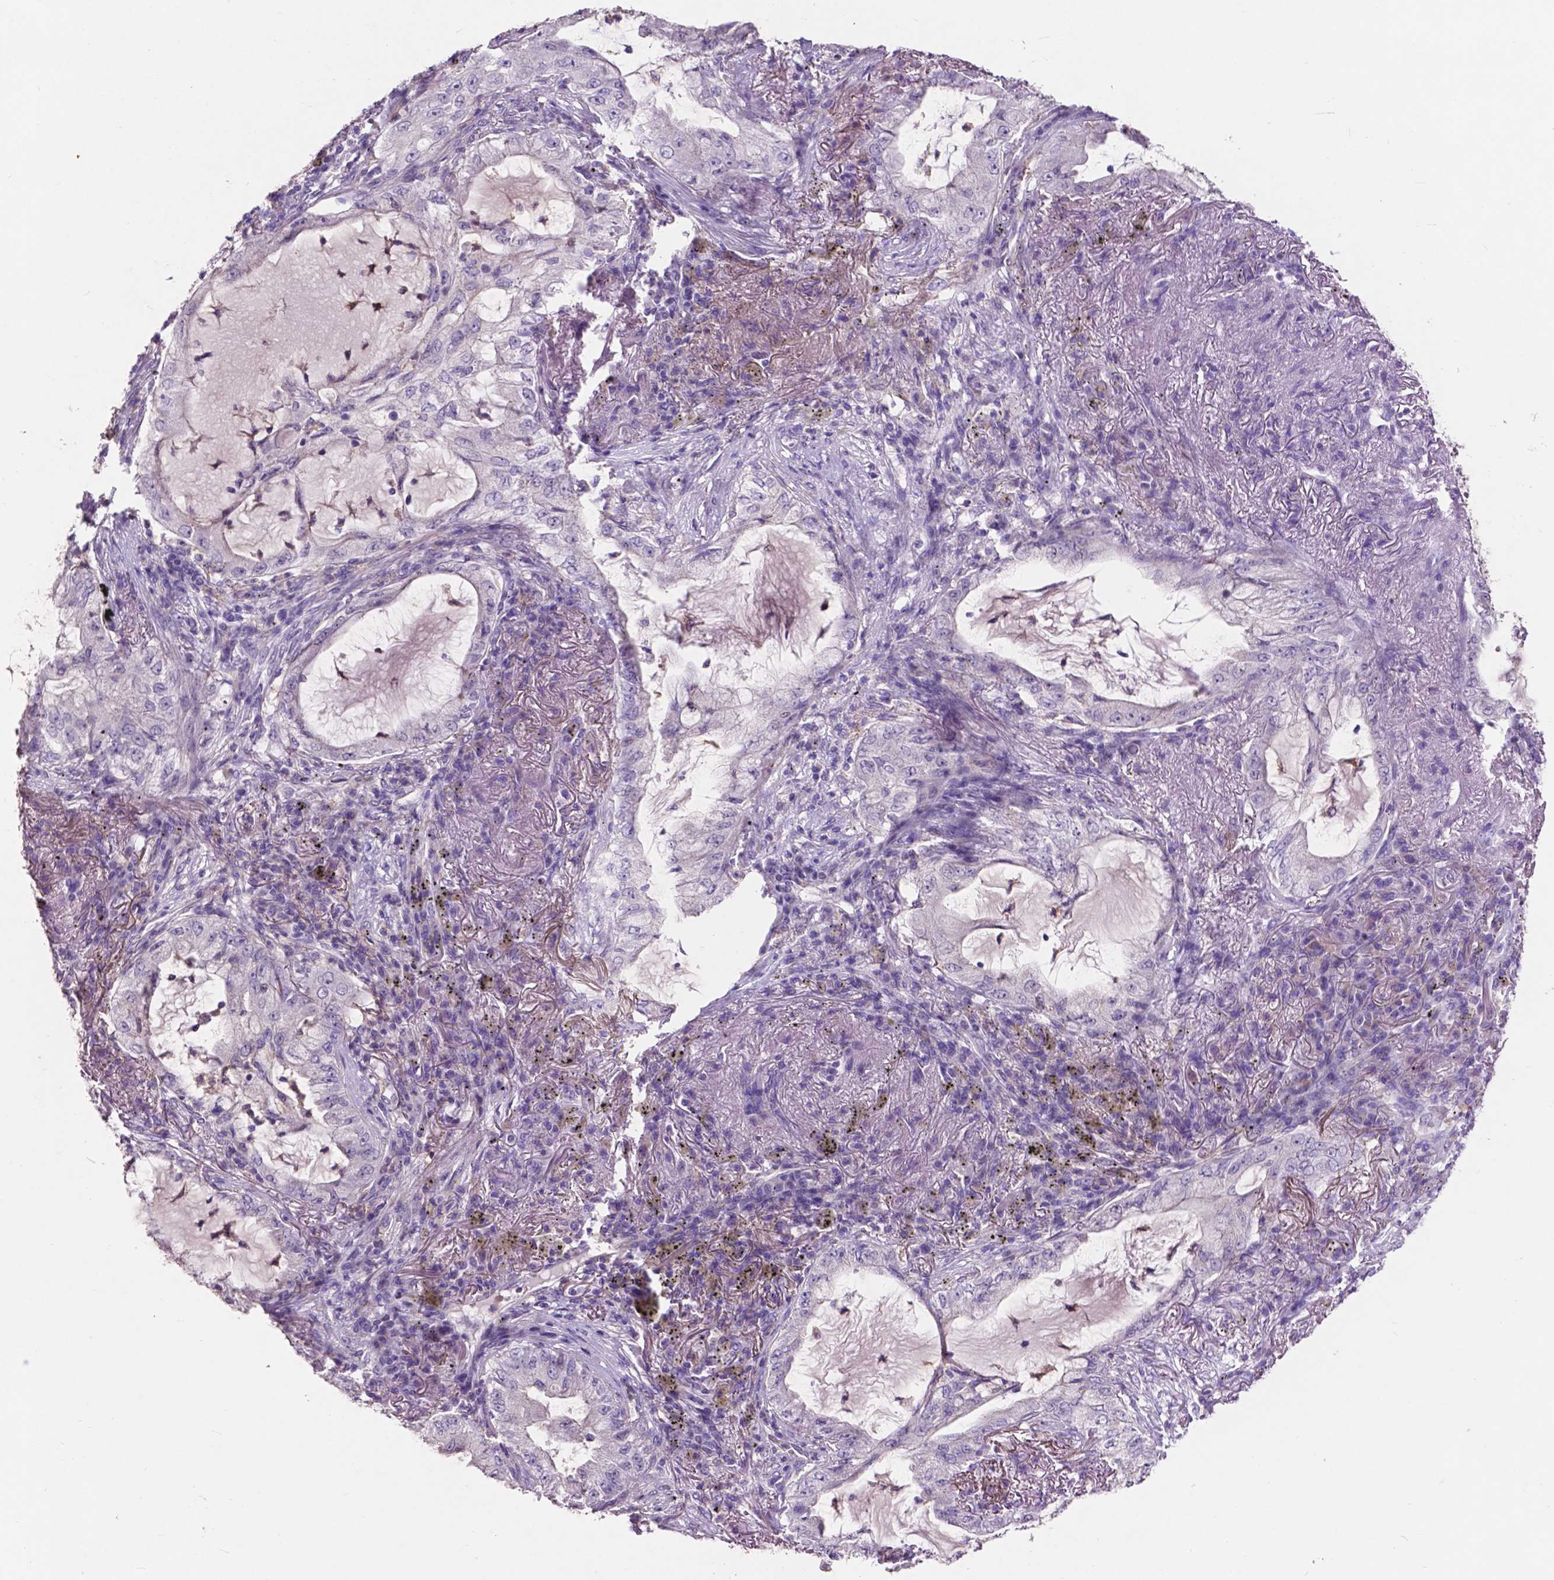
{"staining": {"intensity": "negative", "quantity": "none", "location": "none"}, "tissue": "lung cancer", "cell_type": "Tumor cells", "image_type": "cancer", "snomed": [{"axis": "morphology", "description": "Adenocarcinoma, NOS"}, {"axis": "topography", "description": "Lung"}], "caption": "Tumor cells show no significant protein expression in adenocarcinoma (lung).", "gene": "PLSCR1", "patient": {"sex": "female", "age": 73}}